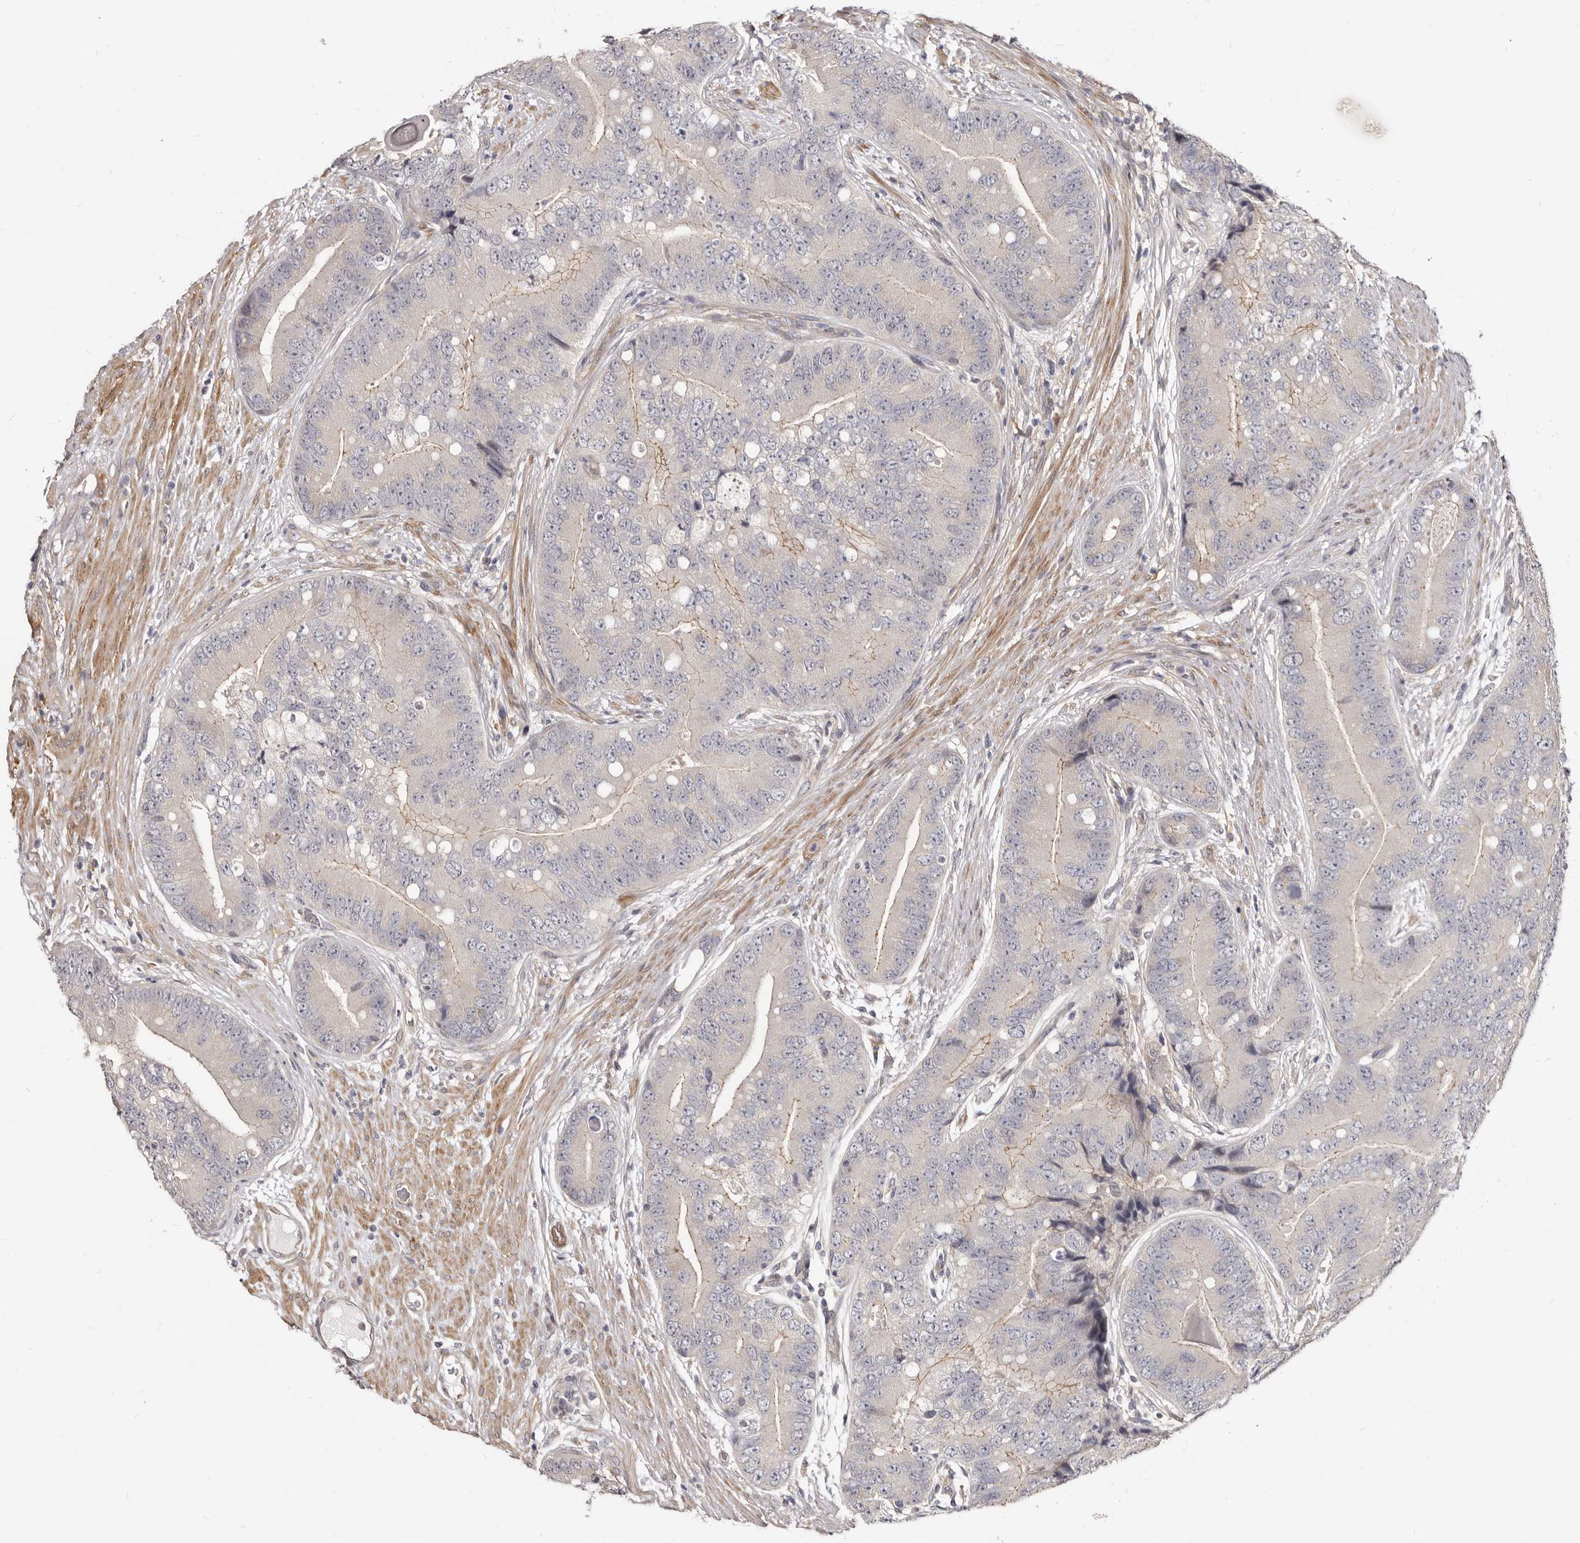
{"staining": {"intensity": "negative", "quantity": "none", "location": "none"}, "tissue": "prostate cancer", "cell_type": "Tumor cells", "image_type": "cancer", "snomed": [{"axis": "morphology", "description": "Adenocarcinoma, High grade"}, {"axis": "topography", "description": "Prostate"}], "caption": "DAB immunohistochemical staining of adenocarcinoma (high-grade) (prostate) shows no significant positivity in tumor cells.", "gene": "GPATCH4", "patient": {"sex": "male", "age": 70}}